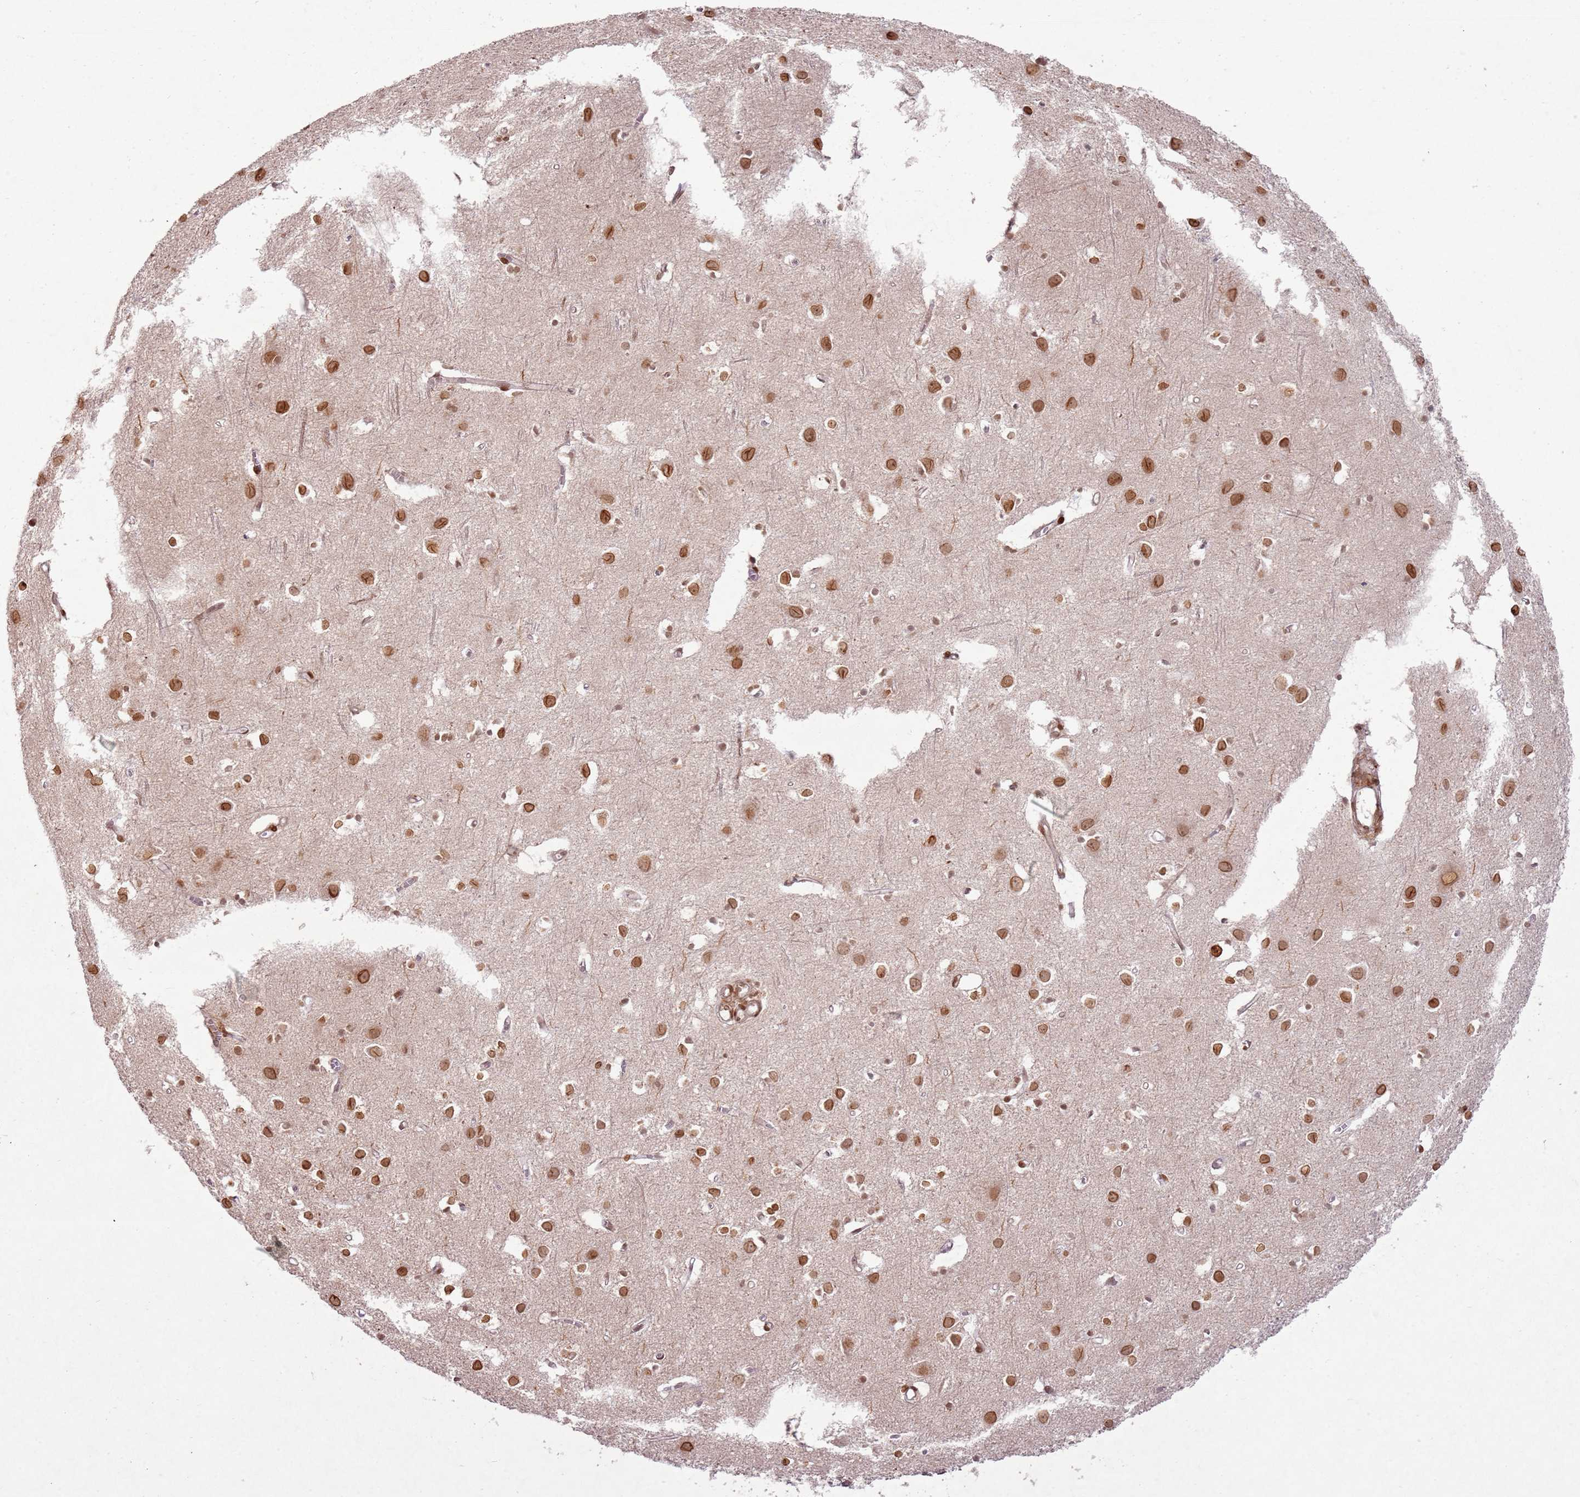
{"staining": {"intensity": "moderate", "quantity": ">75%", "location": "cytoplasmic/membranous"}, "tissue": "cerebral cortex", "cell_type": "Endothelial cells", "image_type": "normal", "snomed": [{"axis": "morphology", "description": "Normal tissue, NOS"}, {"axis": "topography", "description": "Cerebral cortex"}], "caption": "An IHC micrograph of unremarkable tissue is shown. Protein staining in brown highlights moderate cytoplasmic/membranous positivity in cerebral cortex within endothelial cells. The staining is performed using DAB (3,3'-diaminobenzidine) brown chromogen to label protein expression. The nuclei are counter-stained blue using hematoxylin.", "gene": "KLHL36", "patient": {"sex": "female", "age": 64}}